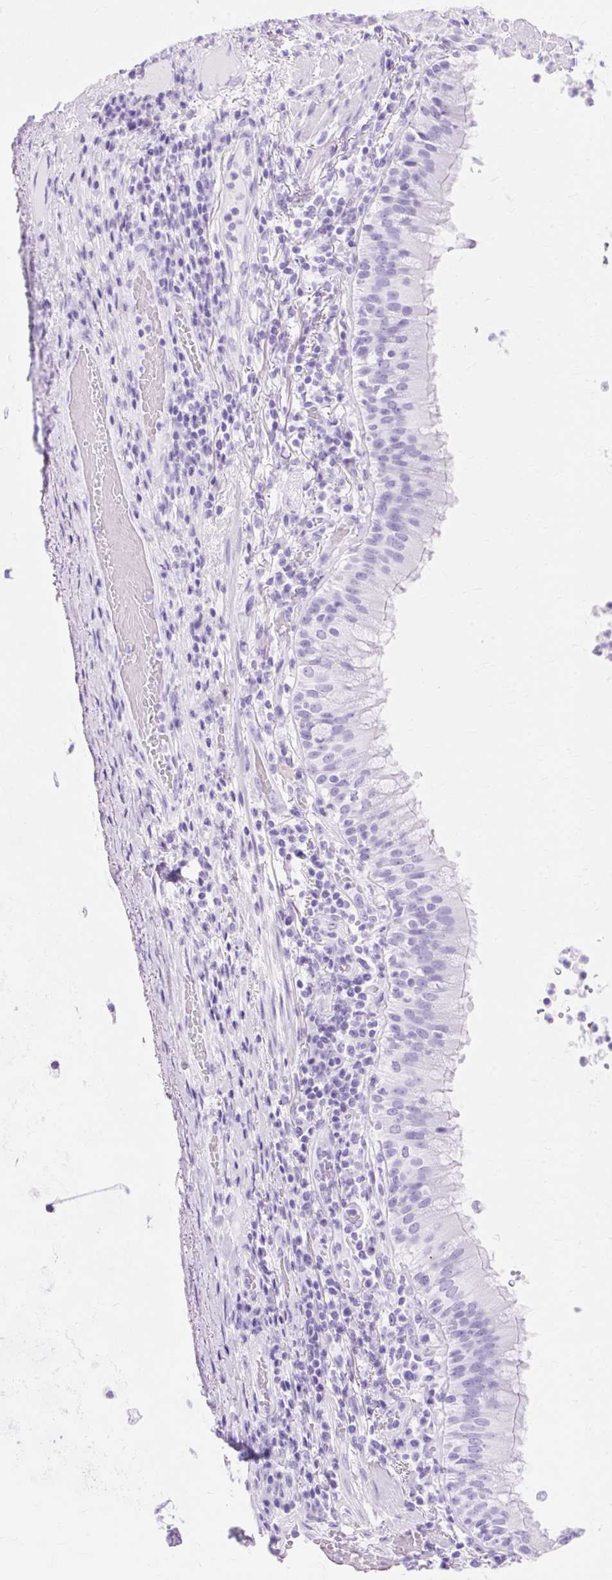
{"staining": {"intensity": "negative", "quantity": "none", "location": "none"}, "tissue": "bronchus", "cell_type": "Respiratory epithelial cells", "image_type": "normal", "snomed": [{"axis": "morphology", "description": "Normal tissue, NOS"}, {"axis": "topography", "description": "Cartilage tissue"}, {"axis": "topography", "description": "Bronchus"}], "caption": "Human bronchus stained for a protein using immunohistochemistry exhibits no expression in respiratory epithelial cells.", "gene": "MBP", "patient": {"sex": "male", "age": 56}}